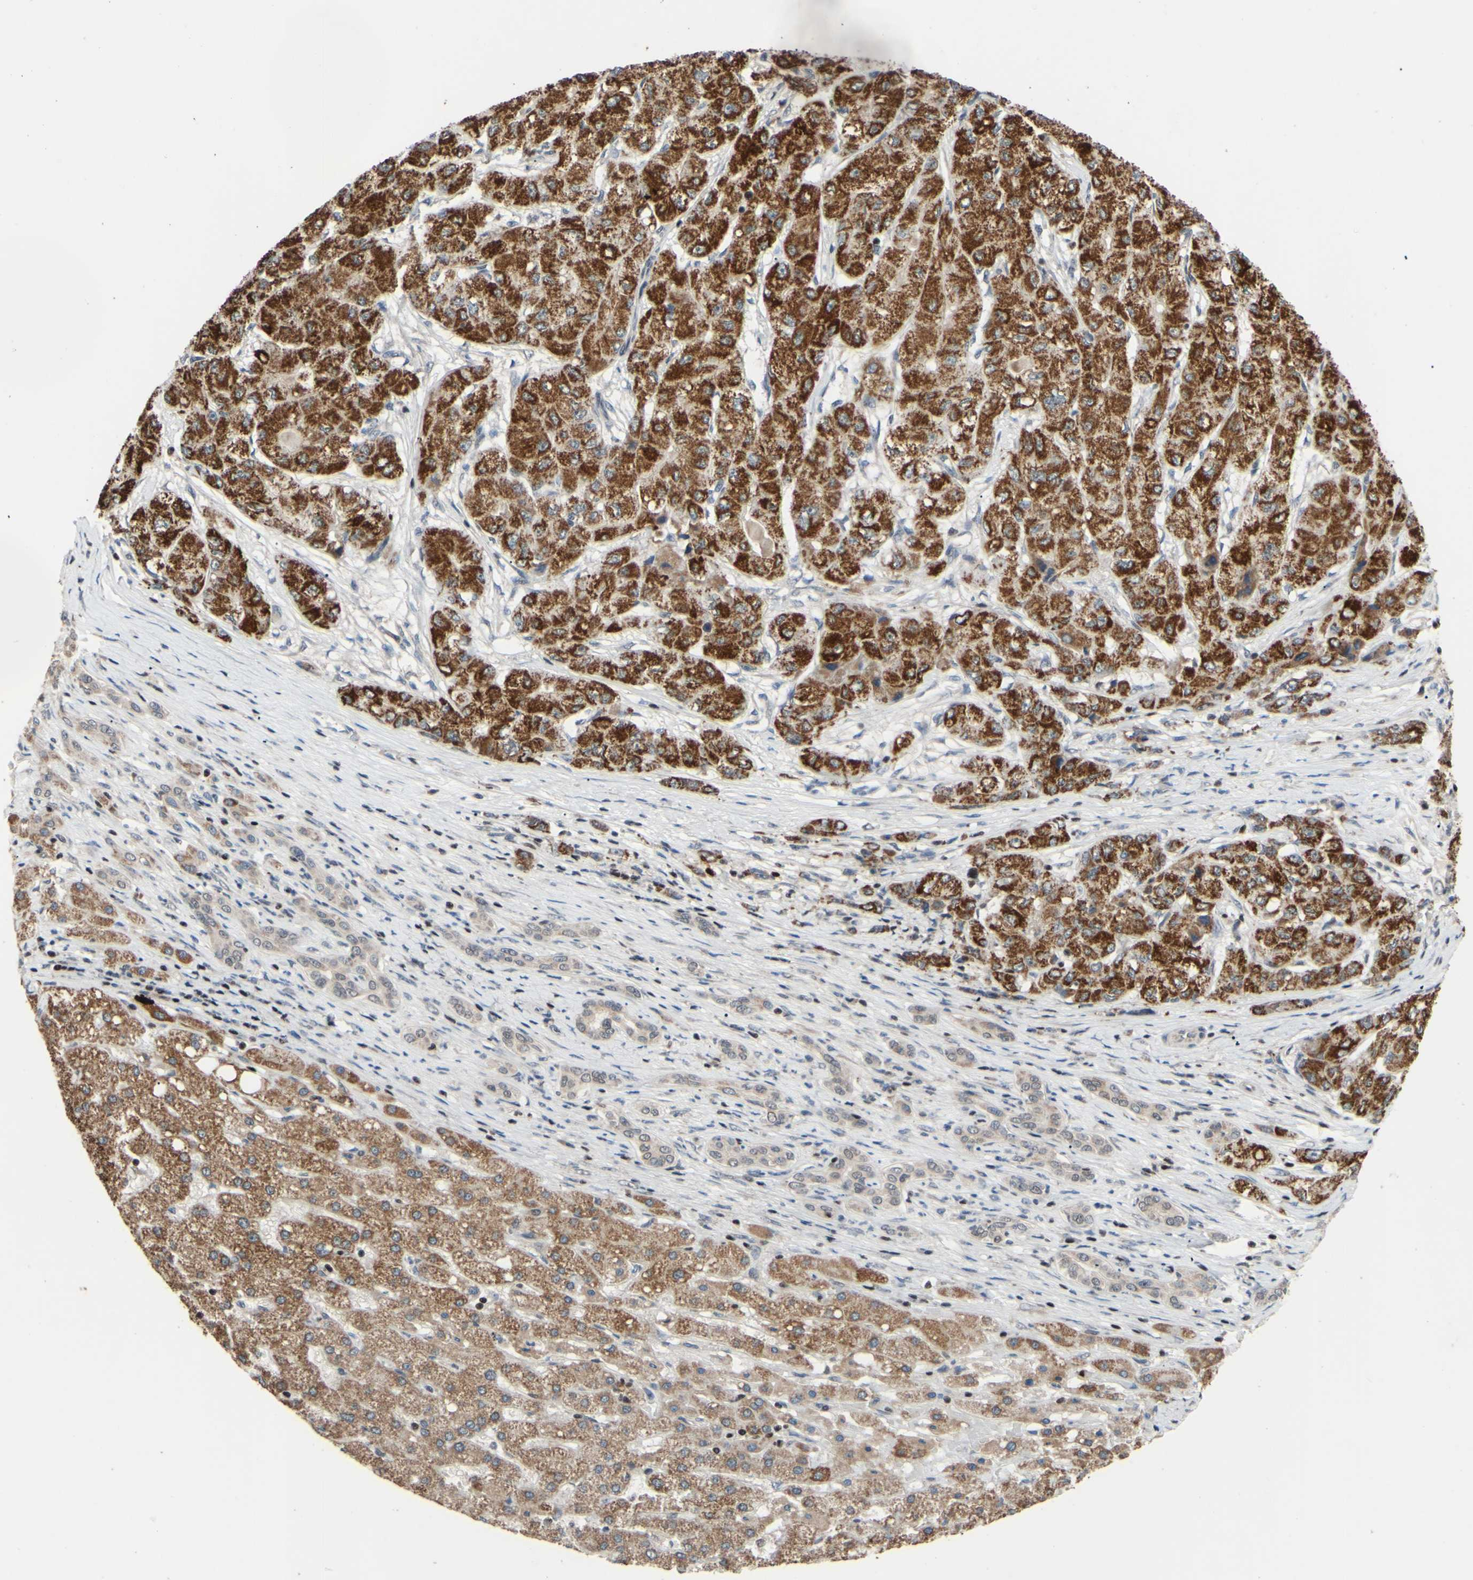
{"staining": {"intensity": "strong", "quantity": ">75%", "location": "cytoplasmic/membranous"}, "tissue": "liver cancer", "cell_type": "Tumor cells", "image_type": "cancer", "snomed": [{"axis": "morphology", "description": "Carcinoma, Hepatocellular, NOS"}, {"axis": "topography", "description": "Liver"}], "caption": "Protein staining of hepatocellular carcinoma (liver) tissue shows strong cytoplasmic/membranous expression in about >75% of tumor cells.", "gene": "SP4", "patient": {"sex": "male", "age": 80}}